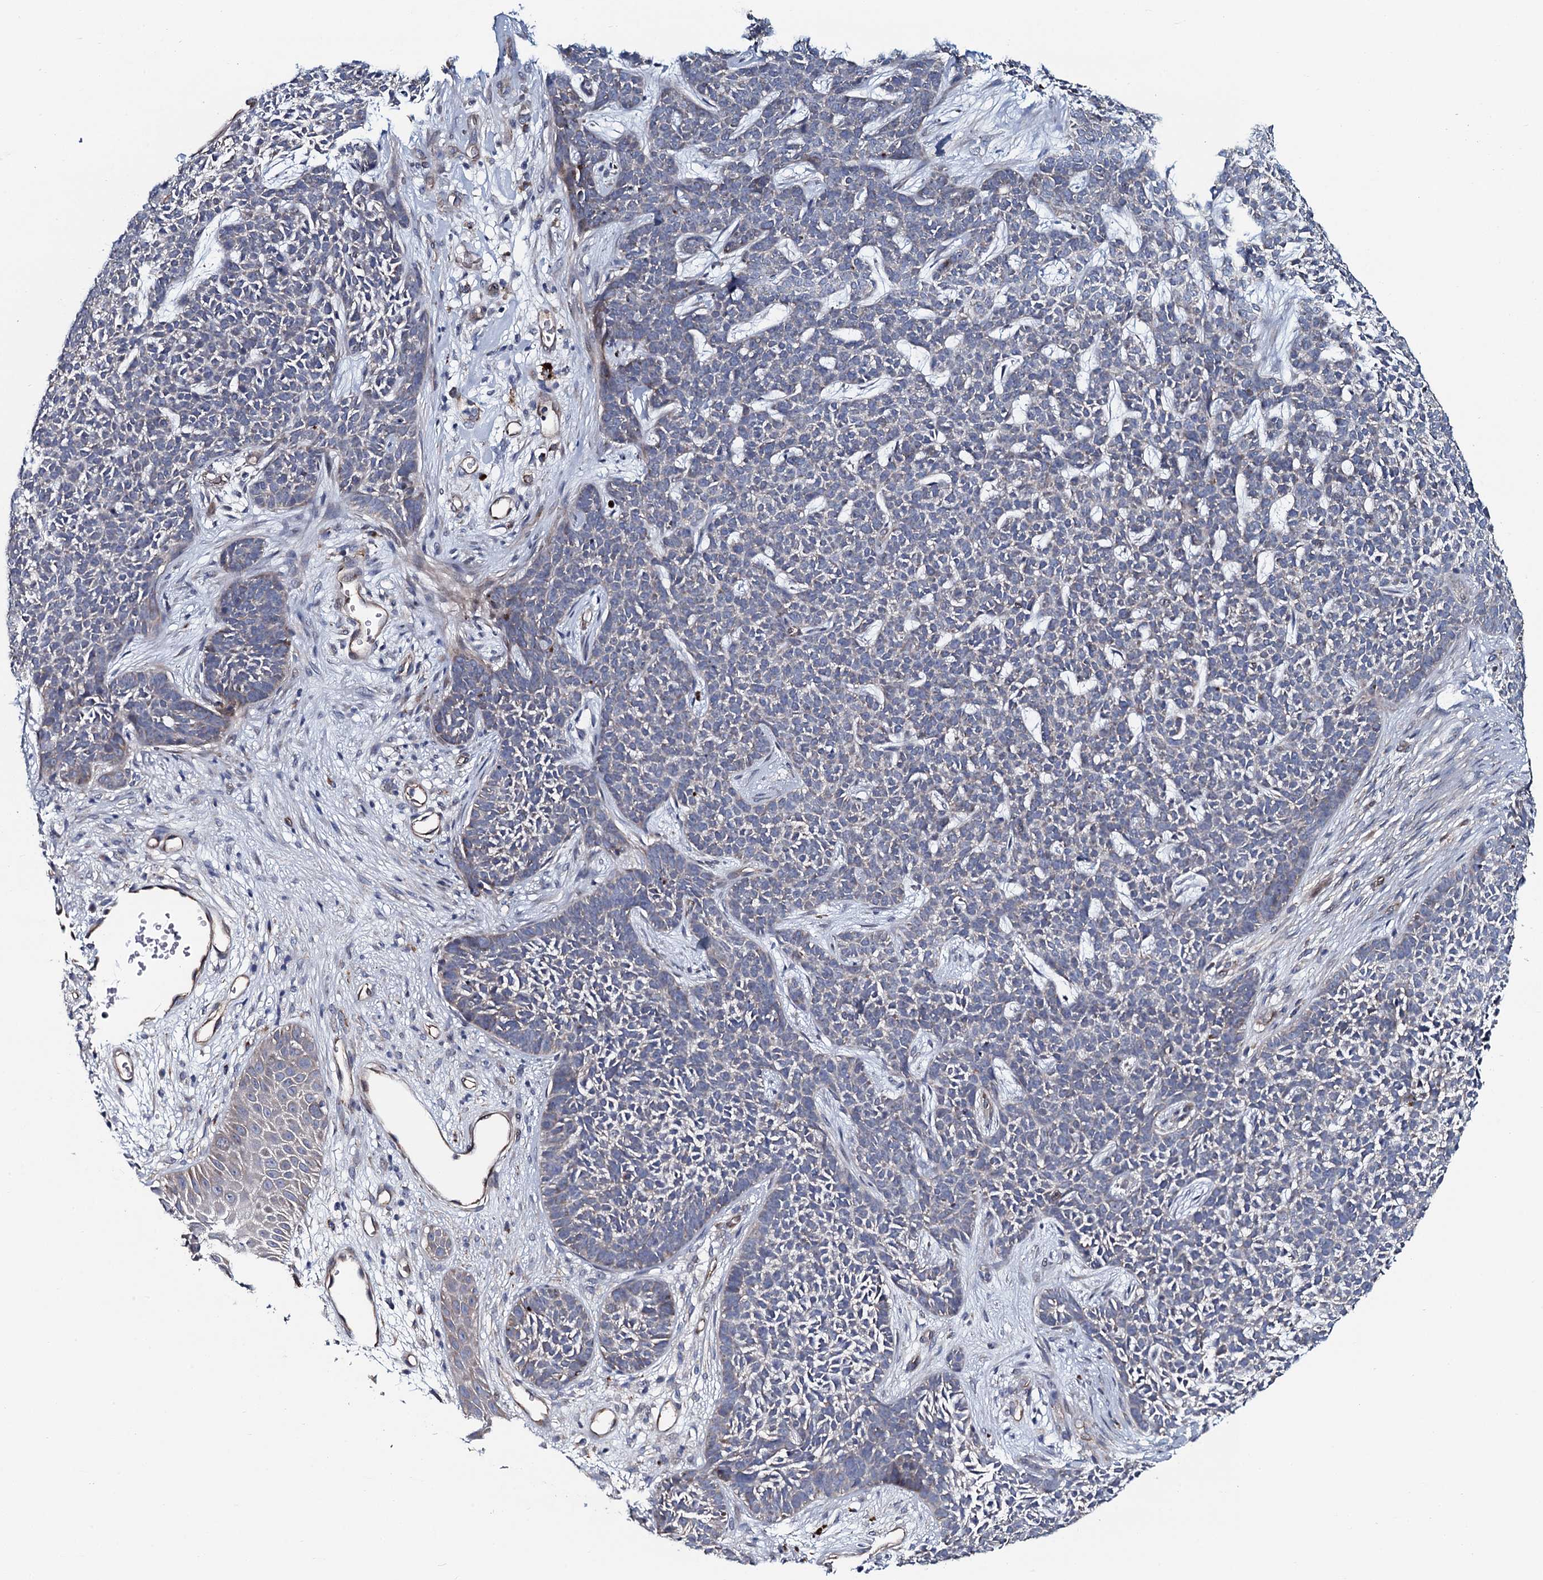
{"staining": {"intensity": "negative", "quantity": "none", "location": "none"}, "tissue": "skin cancer", "cell_type": "Tumor cells", "image_type": "cancer", "snomed": [{"axis": "morphology", "description": "Basal cell carcinoma"}, {"axis": "topography", "description": "Skin"}], "caption": "This is an IHC micrograph of skin cancer (basal cell carcinoma). There is no positivity in tumor cells.", "gene": "KCTD4", "patient": {"sex": "female", "age": 84}}